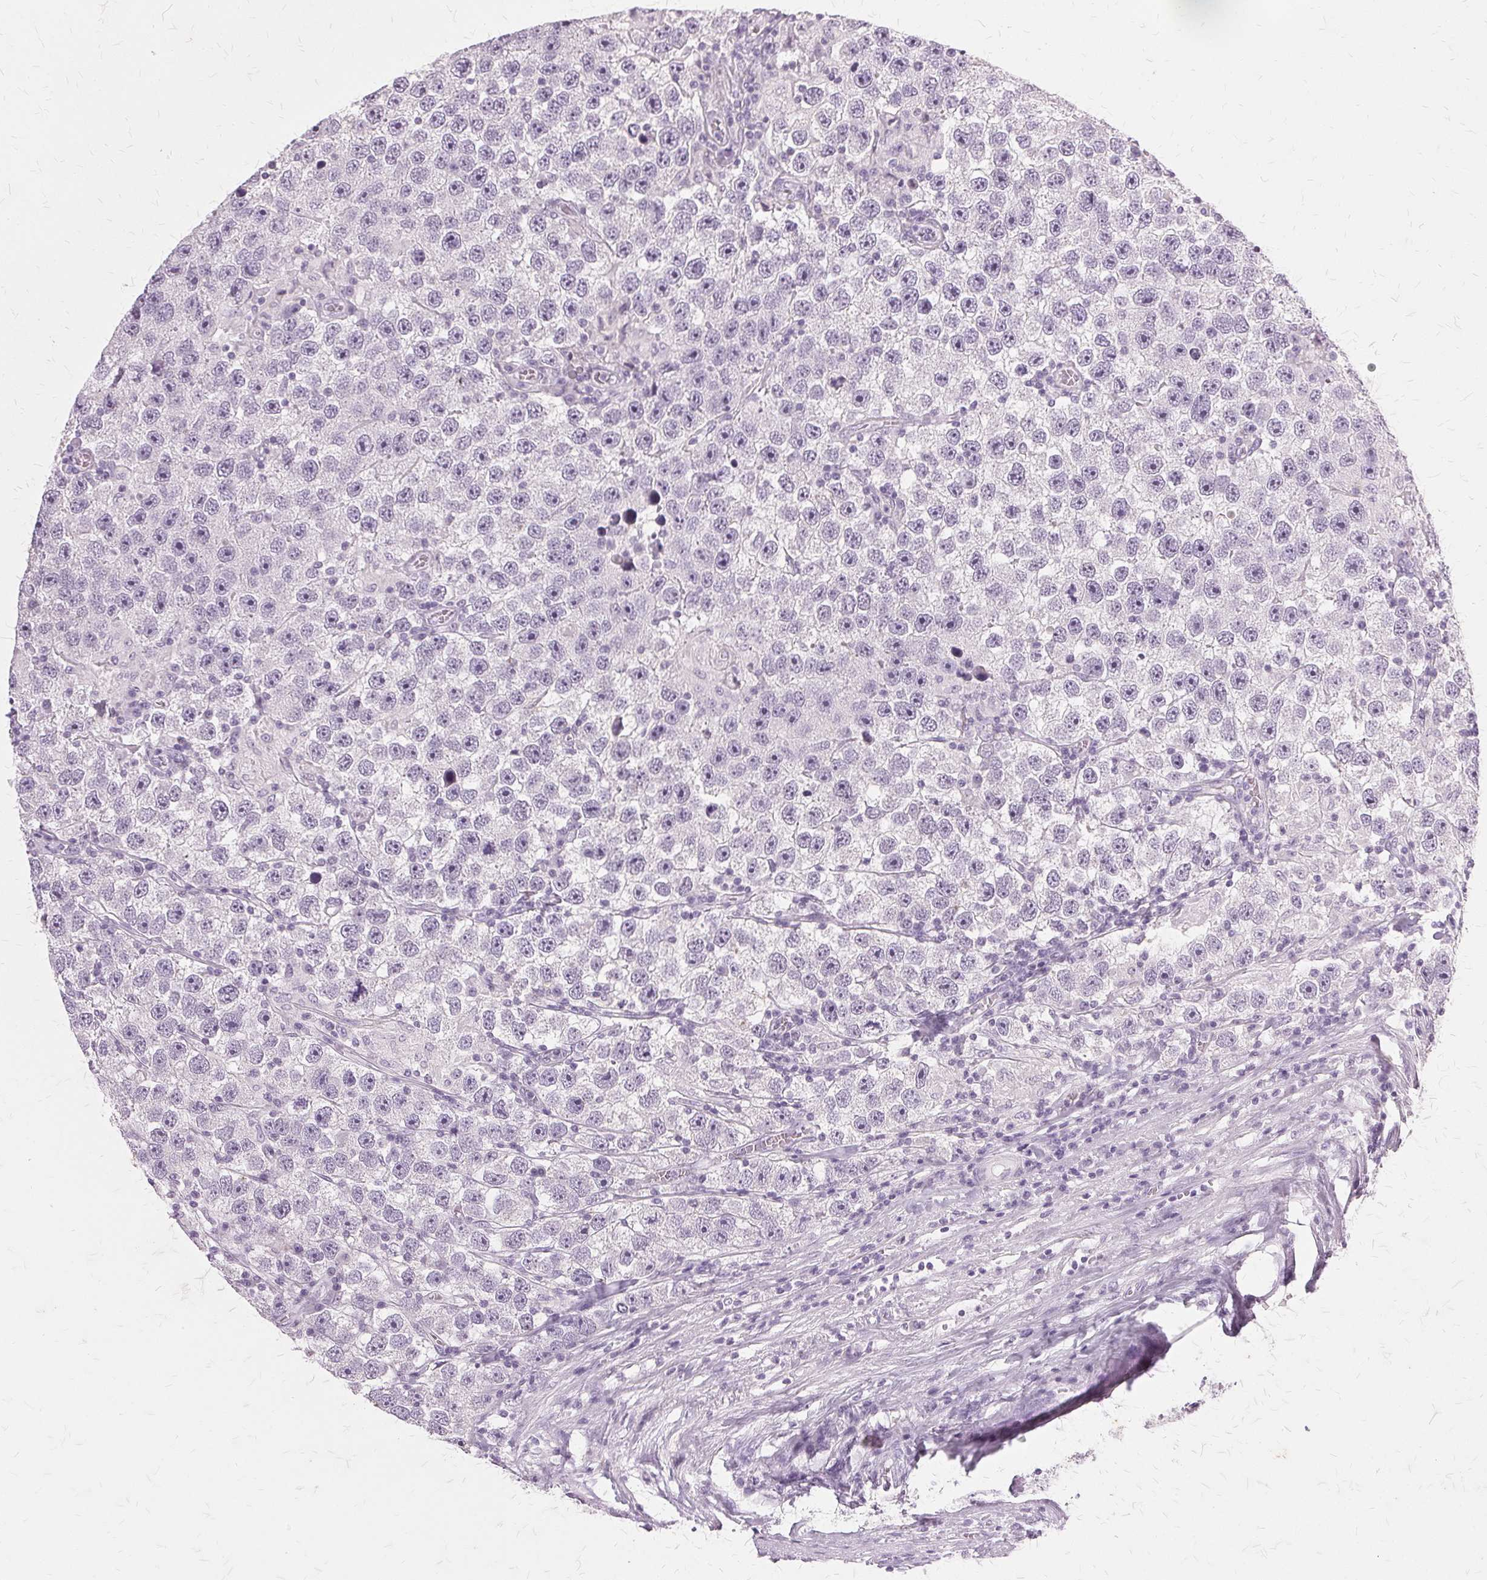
{"staining": {"intensity": "negative", "quantity": "none", "location": "none"}, "tissue": "testis cancer", "cell_type": "Tumor cells", "image_type": "cancer", "snomed": [{"axis": "morphology", "description": "Seminoma, NOS"}, {"axis": "topography", "description": "Testis"}], "caption": "Tumor cells show no significant staining in testis cancer (seminoma). The staining was performed using DAB to visualize the protein expression in brown, while the nuclei were stained in blue with hematoxylin (Magnification: 20x).", "gene": "SLC45A3", "patient": {"sex": "male", "age": 26}}